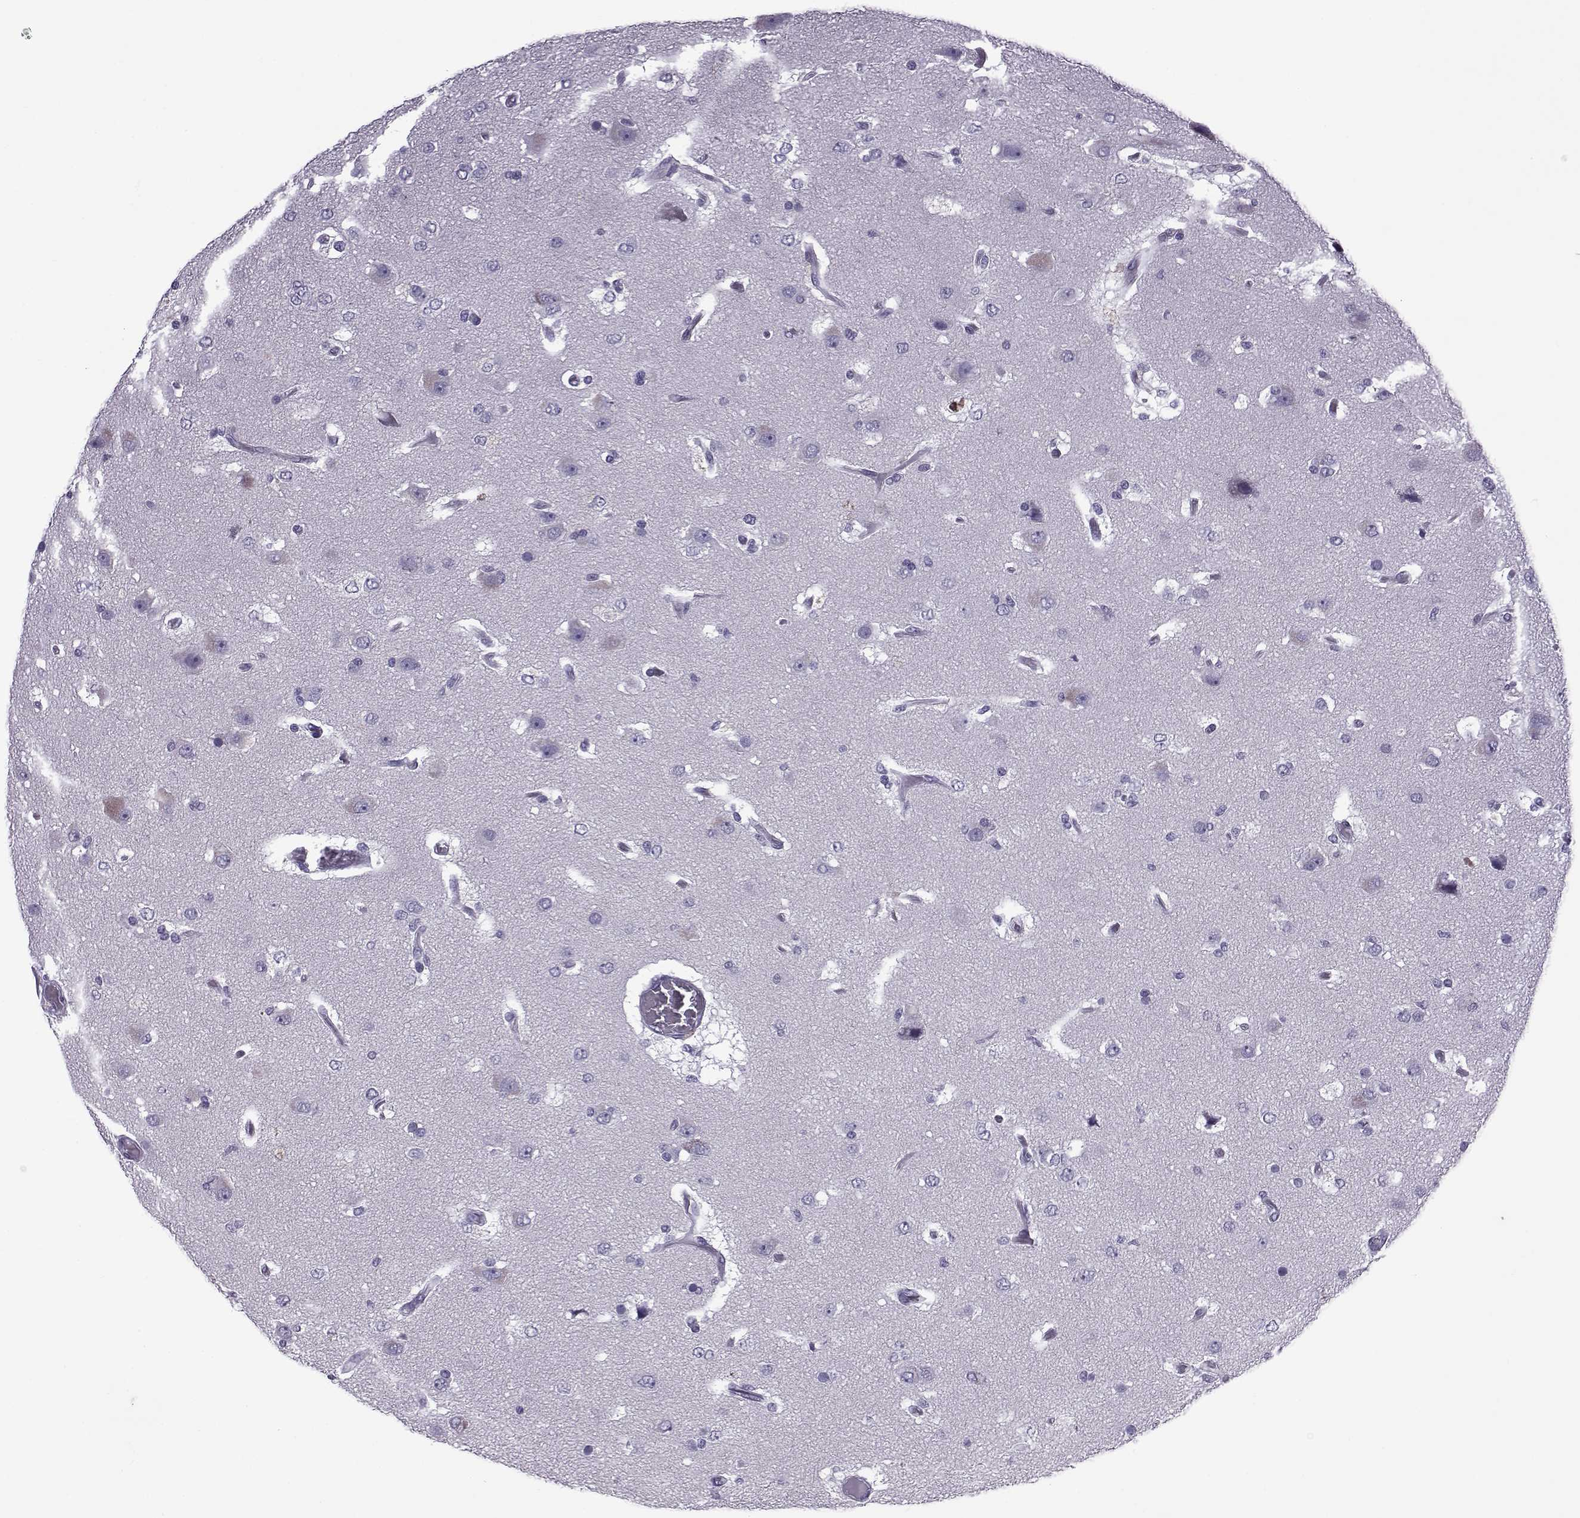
{"staining": {"intensity": "negative", "quantity": "none", "location": "none"}, "tissue": "glioma", "cell_type": "Tumor cells", "image_type": "cancer", "snomed": [{"axis": "morphology", "description": "Glioma, malignant, High grade"}, {"axis": "topography", "description": "Brain"}], "caption": "Tumor cells are negative for protein expression in human malignant glioma (high-grade).", "gene": "OIP5", "patient": {"sex": "female", "age": 63}}